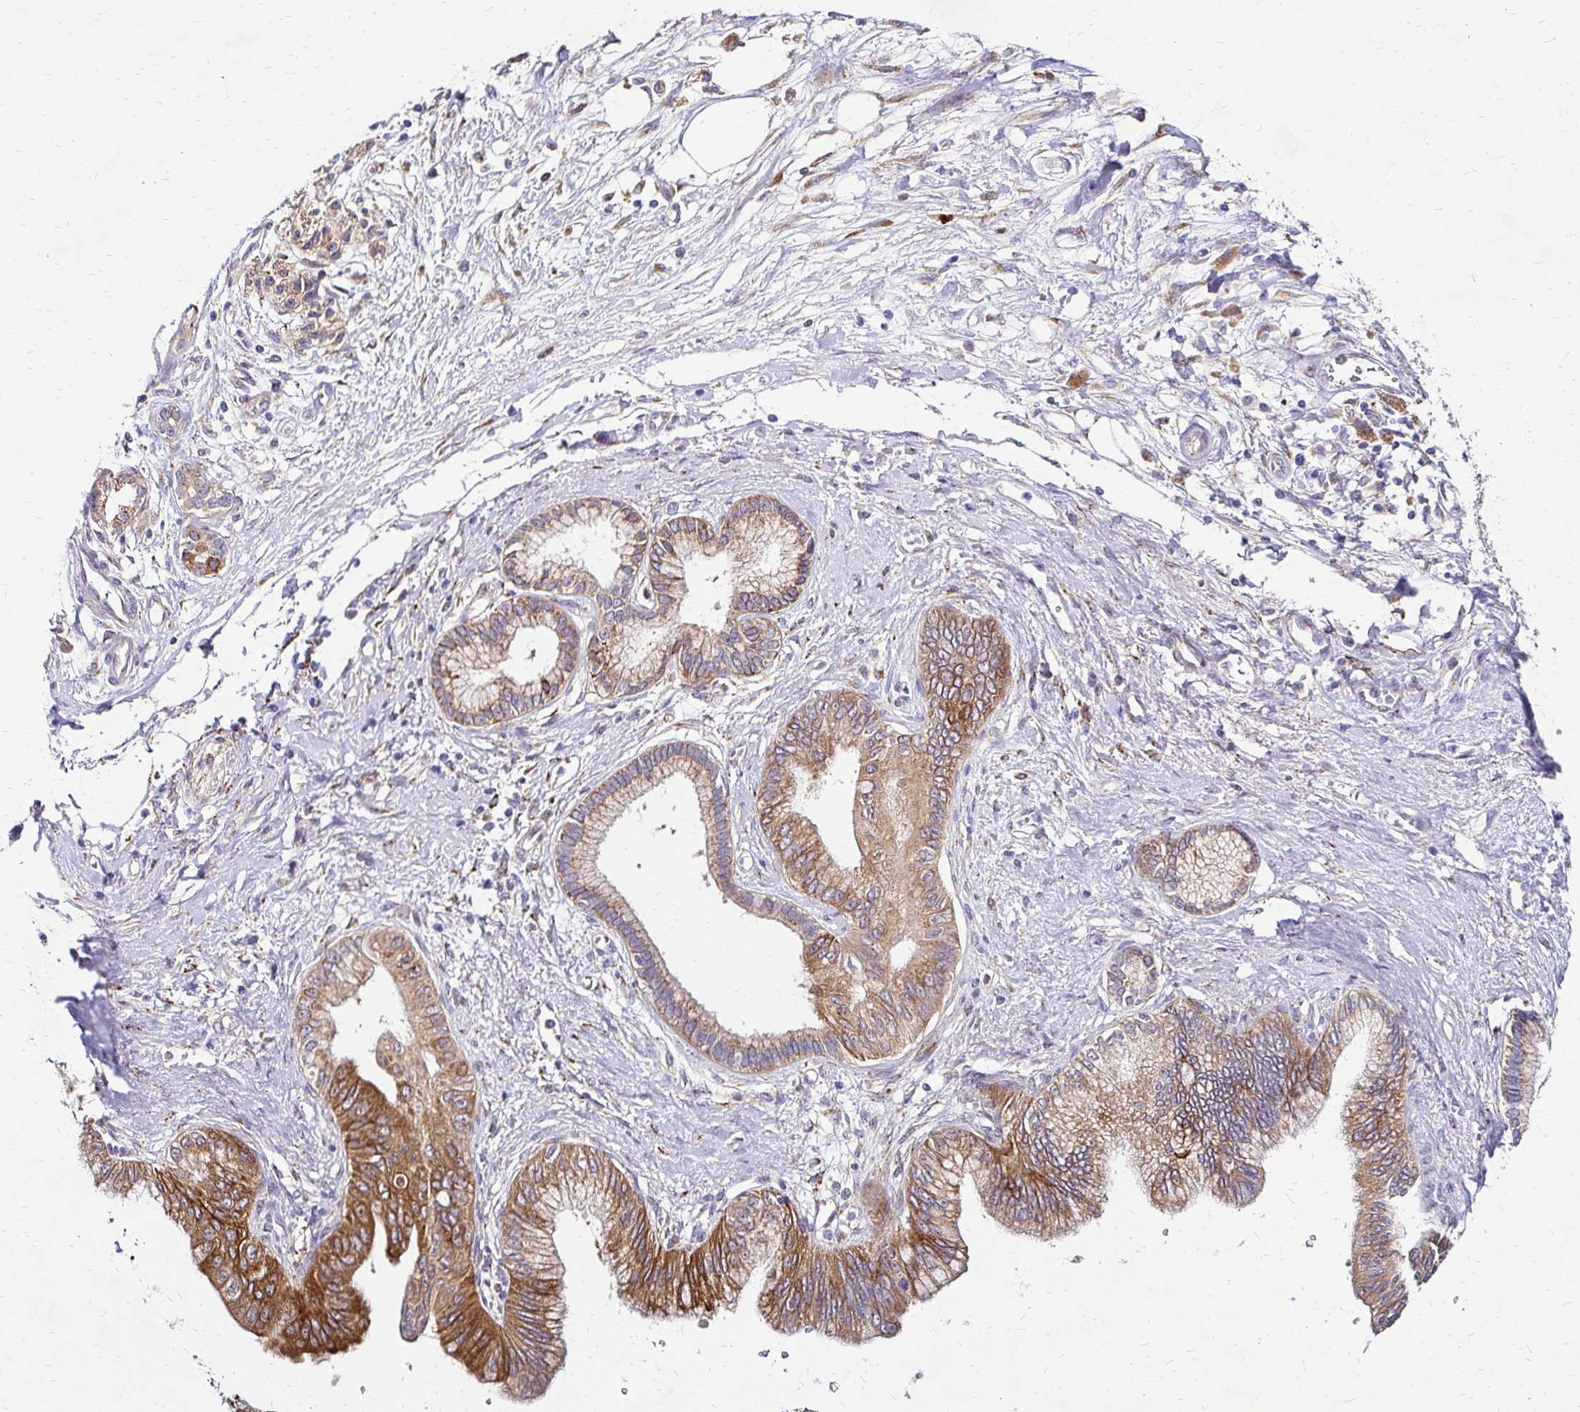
{"staining": {"intensity": "moderate", "quantity": ">75%", "location": "cytoplasmic/membranous"}, "tissue": "pancreatic cancer", "cell_type": "Tumor cells", "image_type": "cancer", "snomed": [{"axis": "morphology", "description": "Adenocarcinoma, NOS"}, {"axis": "topography", "description": "Pancreas"}], "caption": "This photomicrograph exhibits immunohistochemistry staining of human pancreatic adenocarcinoma, with medium moderate cytoplasmic/membranous positivity in approximately >75% of tumor cells.", "gene": "IDUA", "patient": {"sex": "female", "age": 77}}